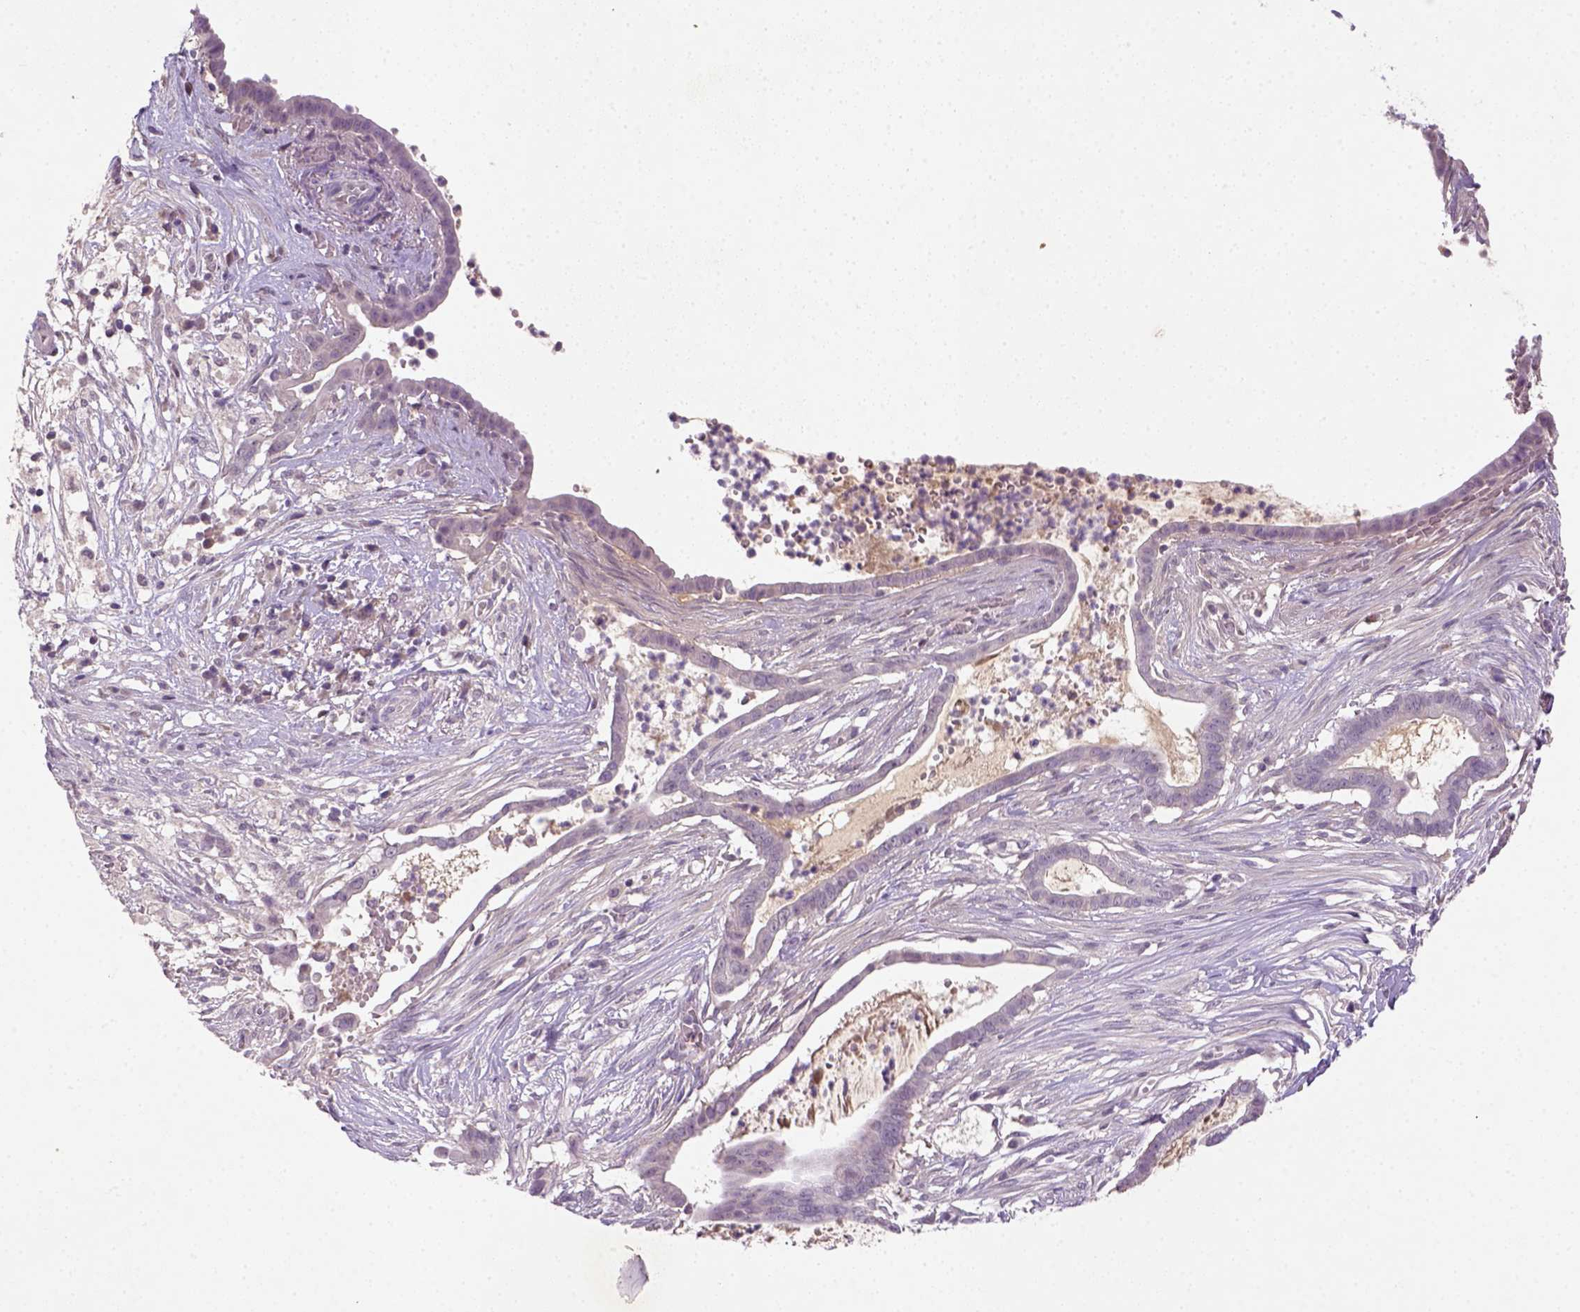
{"staining": {"intensity": "negative", "quantity": "none", "location": "none"}, "tissue": "pancreatic cancer", "cell_type": "Tumor cells", "image_type": "cancer", "snomed": [{"axis": "morphology", "description": "Adenocarcinoma, NOS"}, {"axis": "topography", "description": "Pancreas"}], "caption": "There is no significant expression in tumor cells of adenocarcinoma (pancreatic).", "gene": "NLGN2", "patient": {"sex": "male", "age": 61}}